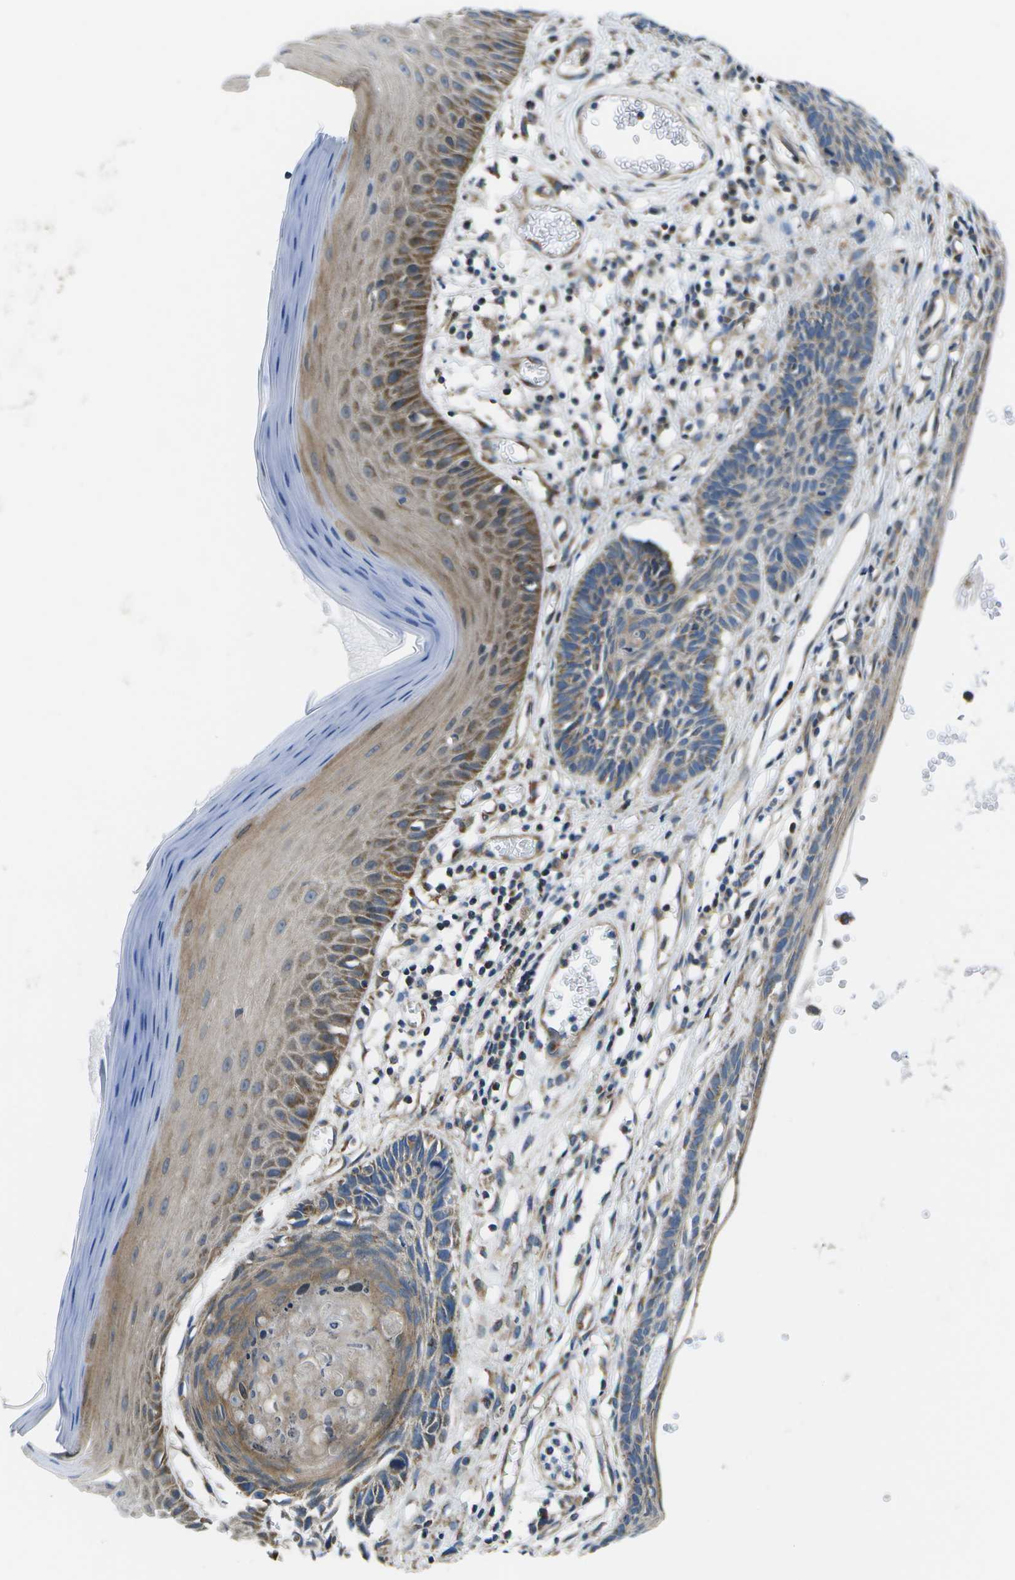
{"staining": {"intensity": "weak", "quantity": "25%-75%", "location": "cytoplasmic/membranous"}, "tissue": "skin cancer", "cell_type": "Tumor cells", "image_type": "cancer", "snomed": [{"axis": "morphology", "description": "Basal cell carcinoma"}, {"axis": "topography", "description": "Skin"}], "caption": "Protein expression by IHC reveals weak cytoplasmic/membranous expression in approximately 25%-75% of tumor cells in skin cancer (basal cell carcinoma).", "gene": "MVK", "patient": {"sex": "male", "age": 67}}